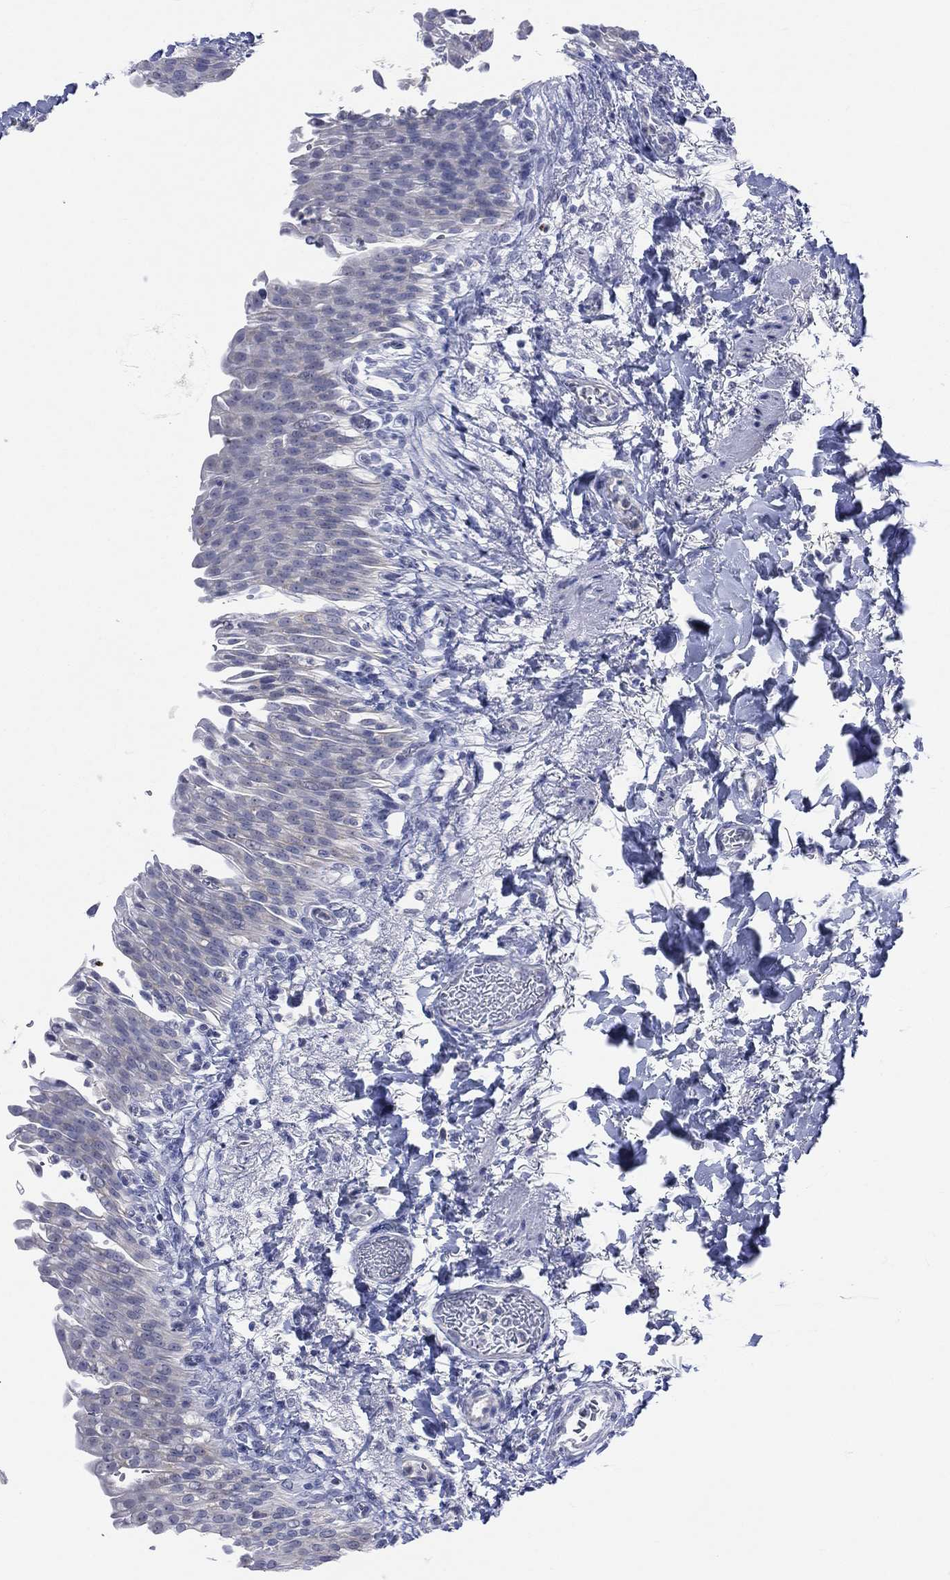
{"staining": {"intensity": "negative", "quantity": "none", "location": "none"}, "tissue": "urinary bladder", "cell_type": "Urothelial cells", "image_type": "normal", "snomed": [{"axis": "morphology", "description": "Normal tissue, NOS"}, {"axis": "topography", "description": "Urinary bladder"}], "caption": "A high-resolution photomicrograph shows immunohistochemistry (IHC) staining of benign urinary bladder, which exhibits no significant positivity in urothelial cells.", "gene": "AKAP3", "patient": {"sex": "female", "age": 60}}